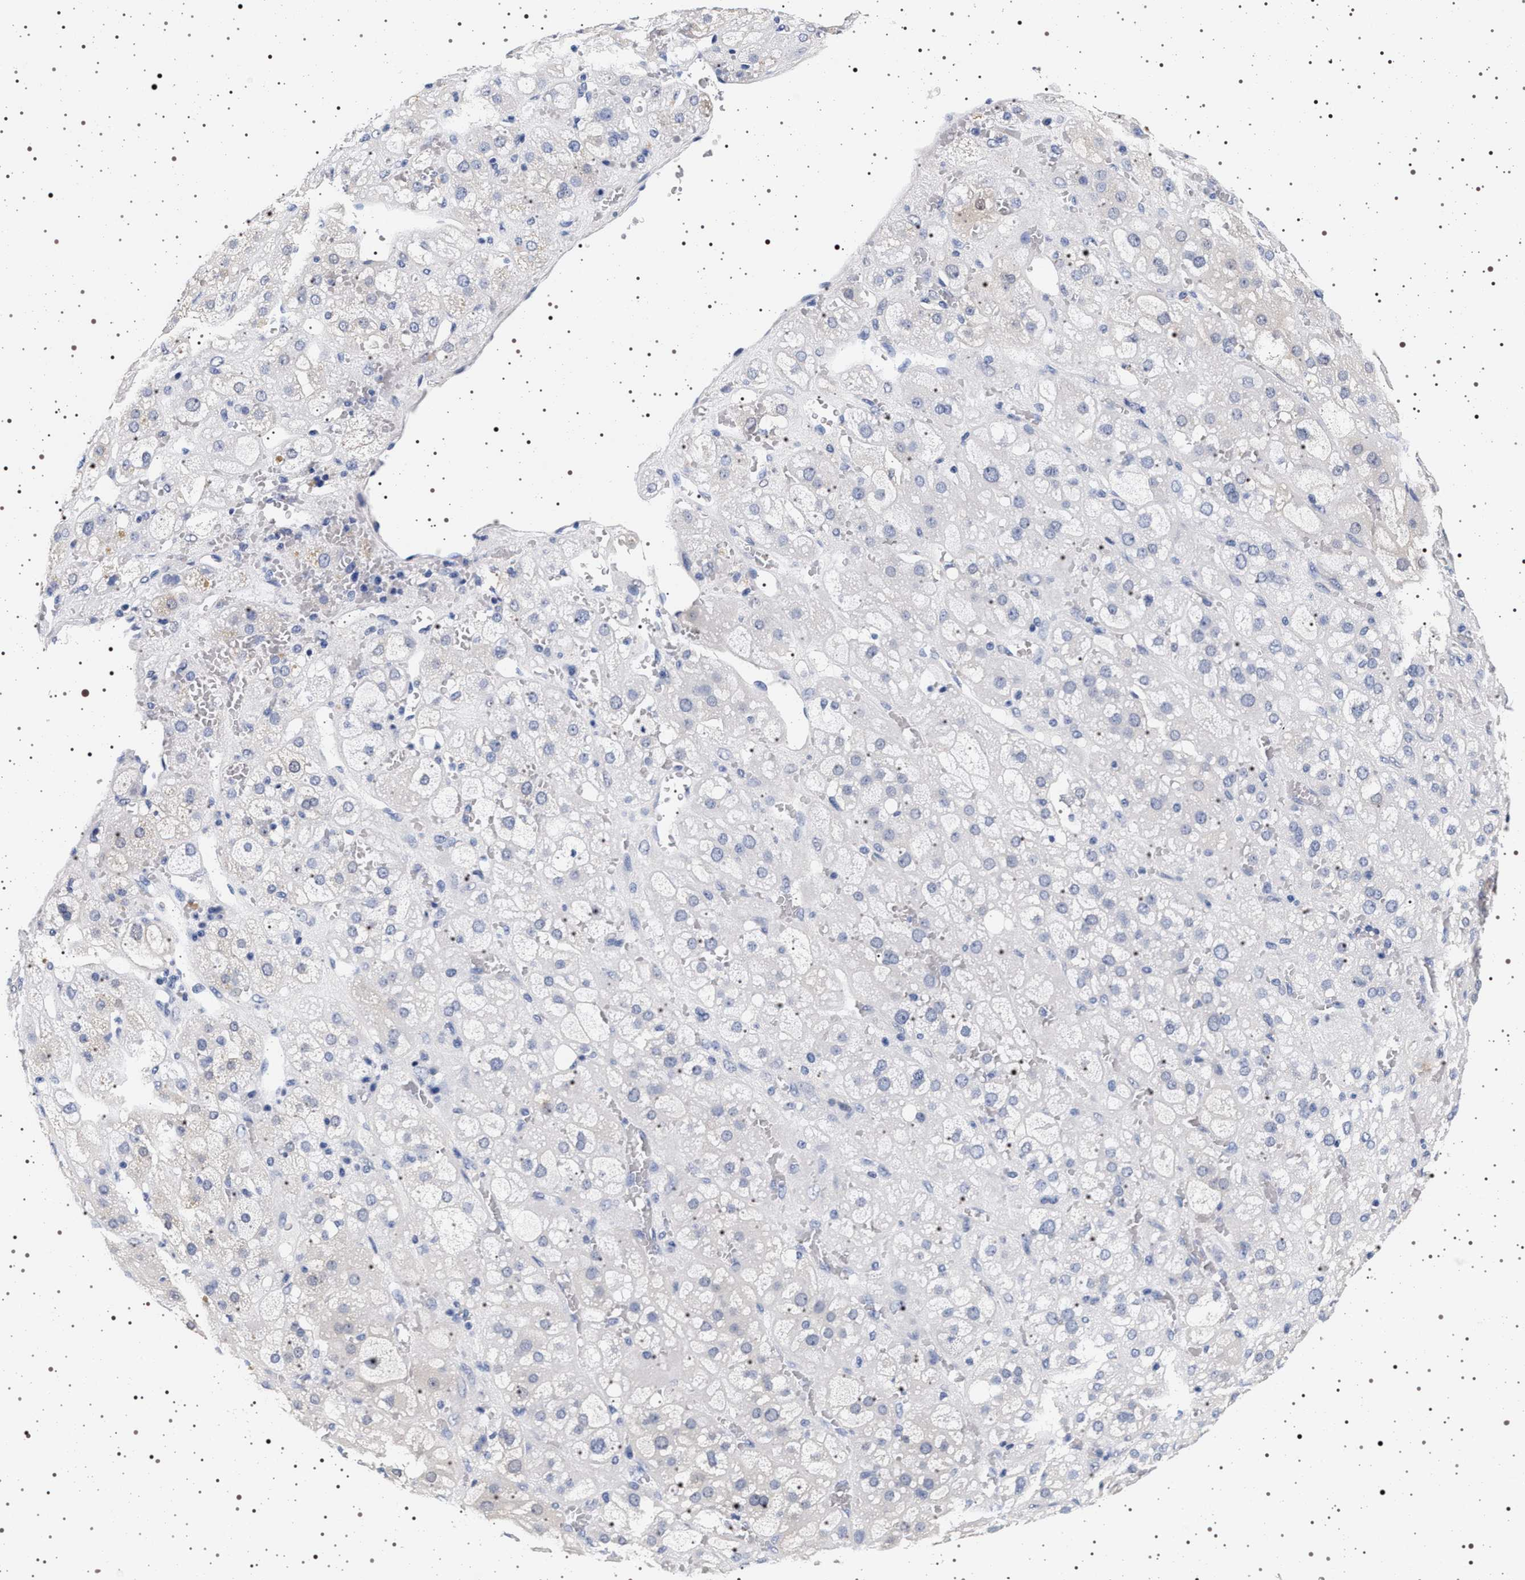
{"staining": {"intensity": "weak", "quantity": "<25%", "location": "cytoplasmic/membranous"}, "tissue": "adrenal gland", "cell_type": "Glandular cells", "image_type": "normal", "snomed": [{"axis": "morphology", "description": "Normal tissue, NOS"}, {"axis": "topography", "description": "Adrenal gland"}], "caption": "IHC histopathology image of benign adrenal gland: adrenal gland stained with DAB (3,3'-diaminobenzidine) demonstrates no significant protein staining in glandular cells.", "gene": "MAPK10", "patient": {"sex": "female", "age": 47}}